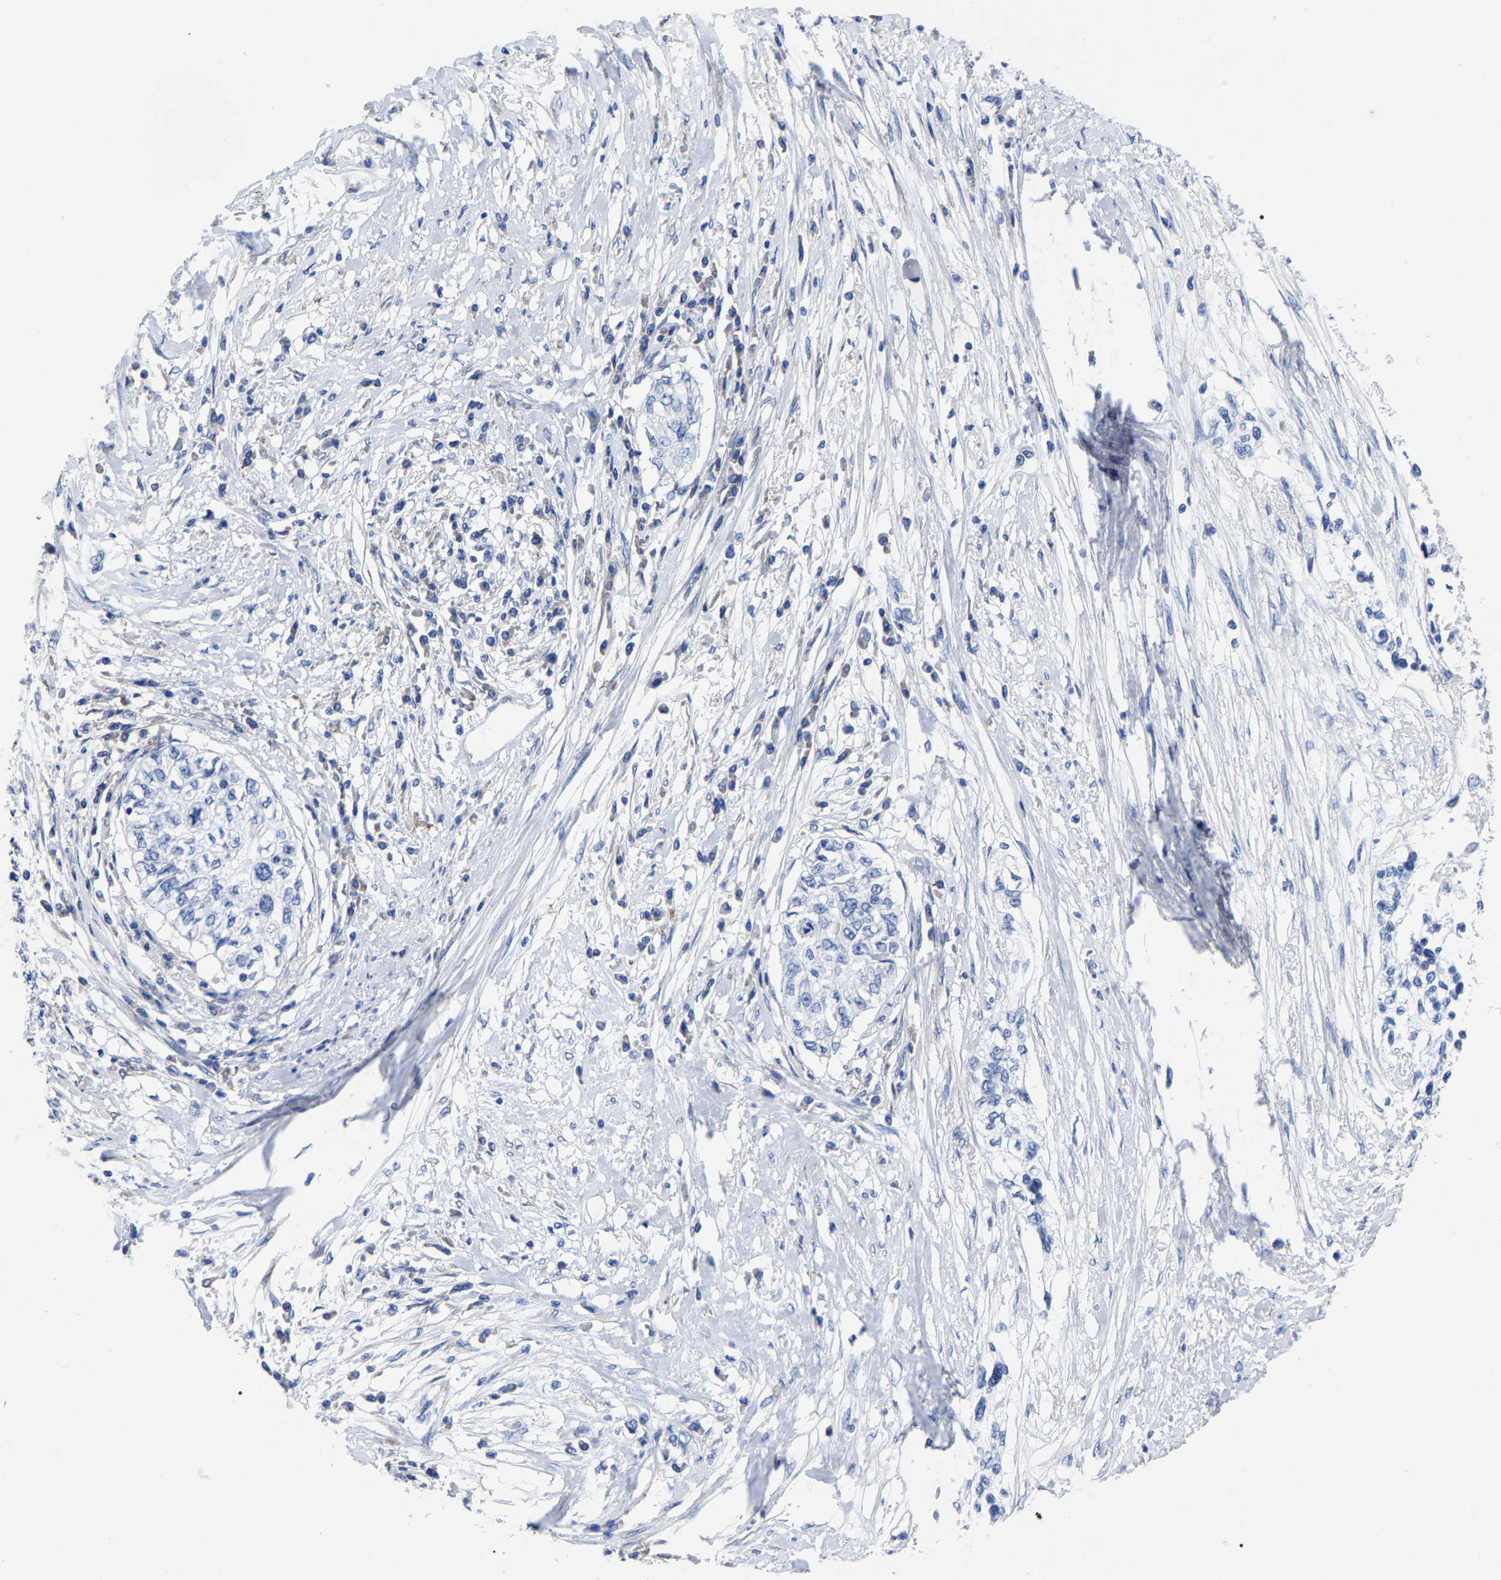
{"staining": {"intensity": "negative", "quantity": "none", "location": "none"}, "tissue": "cervical cancer", "cell_type": "Tumor cells", "image_type": "cancer", "snomed": [{"axis": "morphology", "description": "Squamous cell carcinoma, NOS"}, {"axis": "topography", "description": "Cervix"}], "caption": "IHC of human cervical squamous cell carcinoma reveals no positivity in tumor cells.", "gene": "GDF3", "patient": {"sex": "female", "age": 57}}